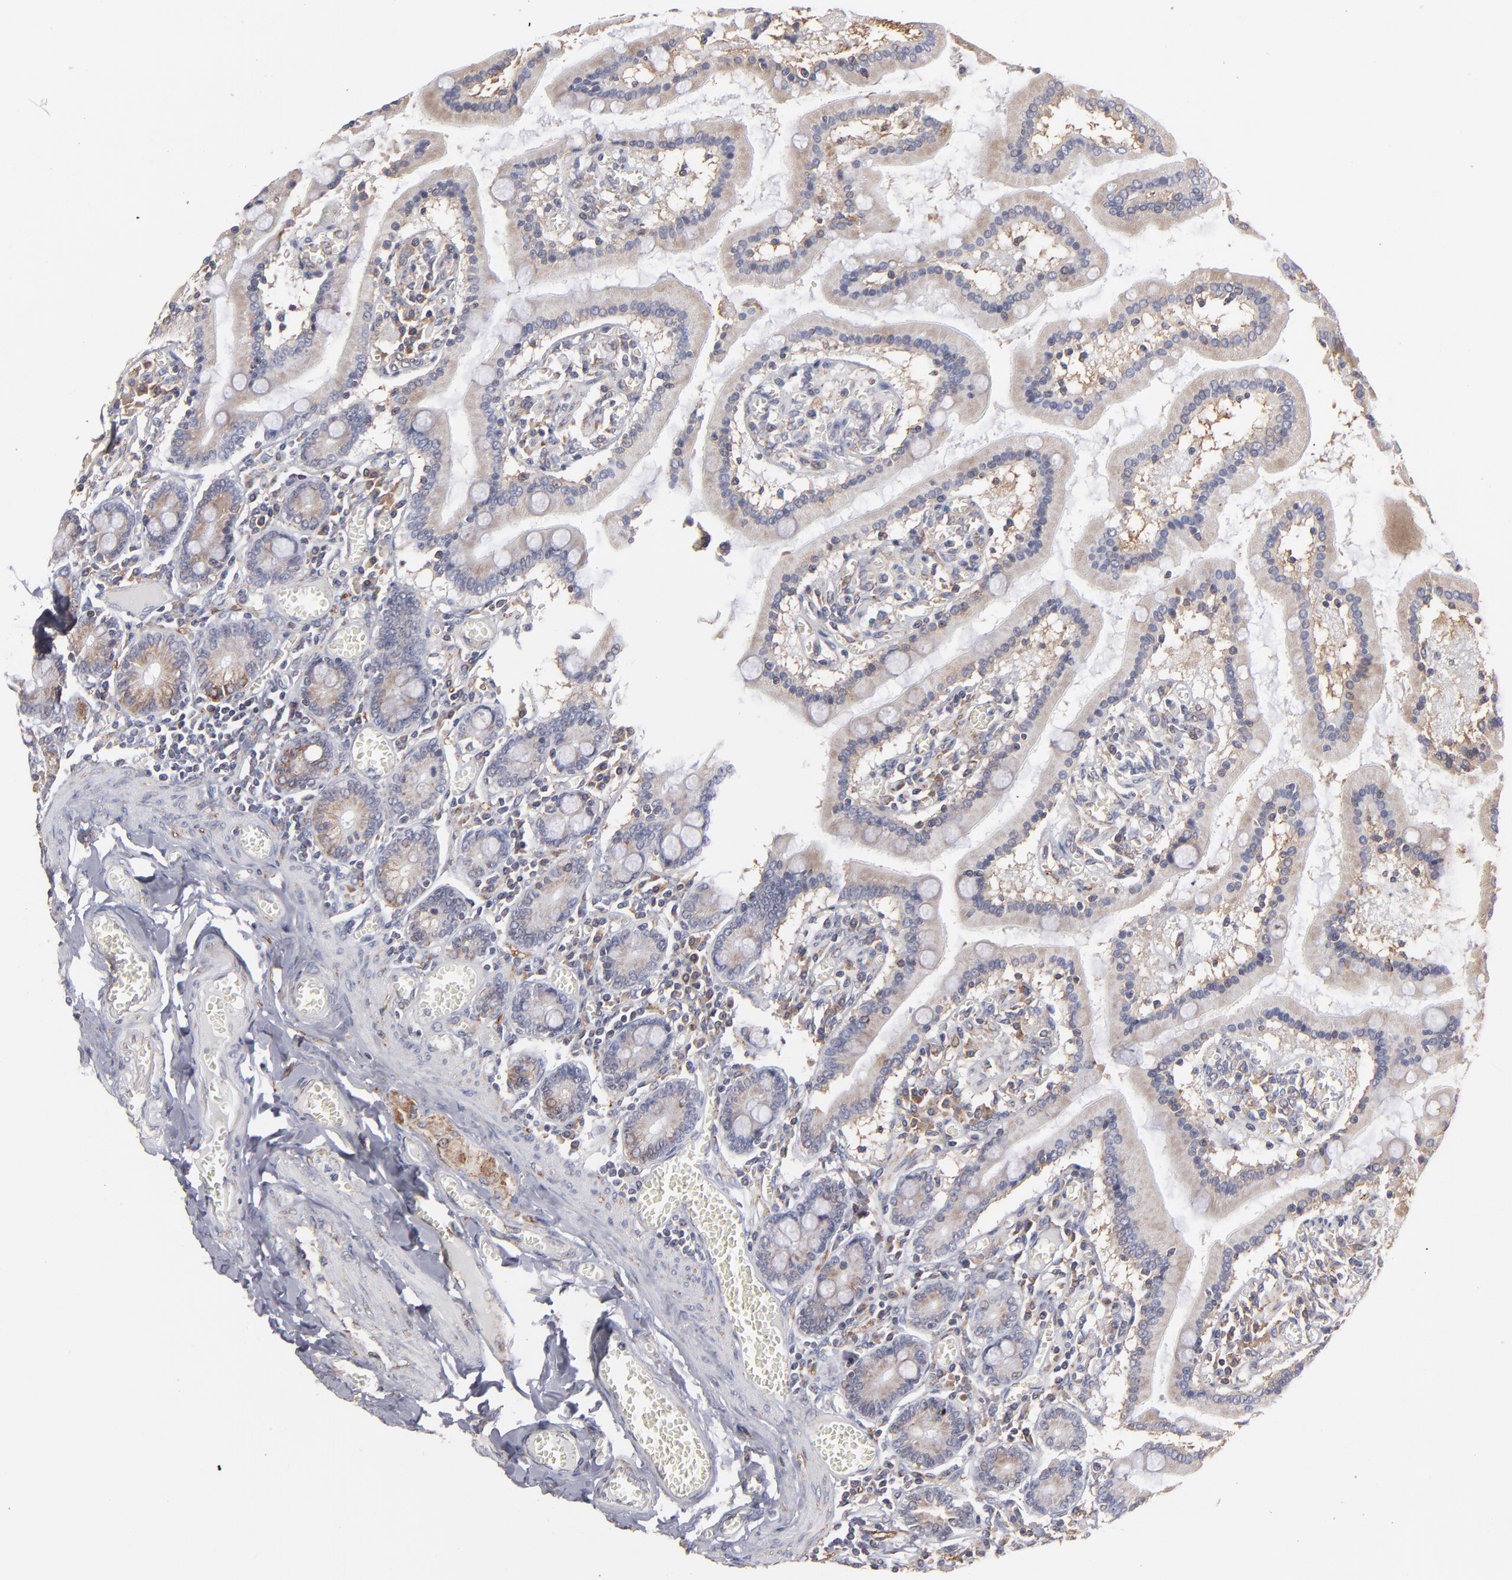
{"staining": {"intensity": "strong", "quantity": ">75%", "location": "cytoplasmic/membranous"}, "tissue": "small intestine", "cell_type": "Glandular cells", "image_type": "normal", "snomed": [{"axis": "morphology", "description": "Normal tissue, NOS"}, {"axis": "topography", "description": "Small intestine"}], "caption": "Immunohistochemical staining of unremarkable small intestine shows >75% levels of strong cytoplasmic/membranous protein positivity in approximately >75% of glandular cells. The protein is shown in brown color, while the nuclei are stained blue.", "gene": "KTN1", "patient": {"sex": "male", "age": 59}}